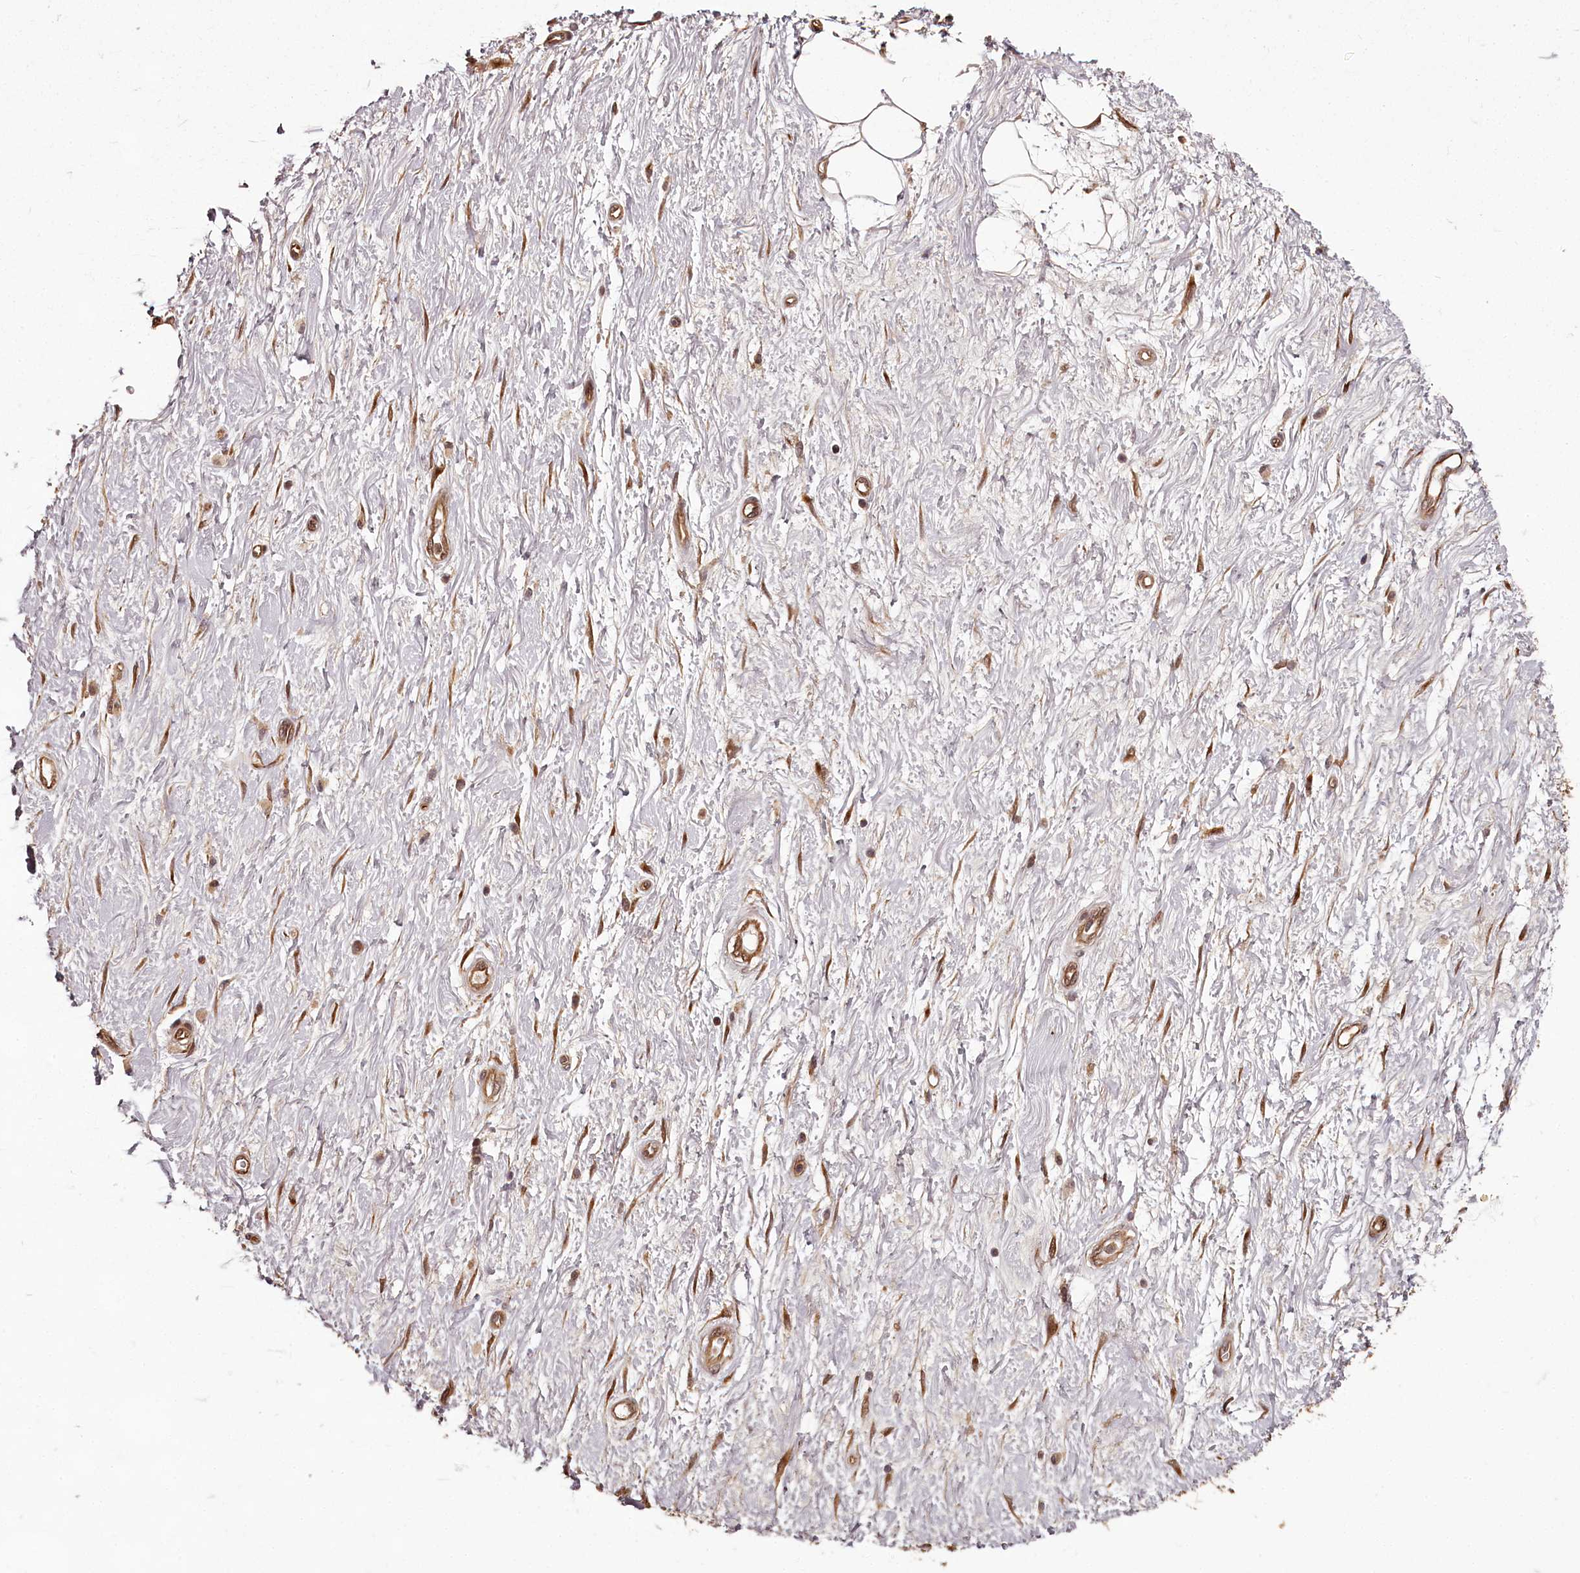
{"staining": {"intensity": "strong", "quantity": ">75%", "location": "cytoplasmic/membranous,nuclear"}, "tissue": "adipose tissue", "cell_type": "Adipocytes", "image_type": "normal", "snomed": [{"axis": "morphology", "description": "Normal tissue, NOS"}, {"axis": "morphology", "description": "Adenocarcinoma, NOS"}, {"axis": "topography", "description": "Pancreas"}, {"axis": "topography", "description": "Peripheral nerve tissue"}], "caption": "A brown stain labels strong cytoplasmic/membranous,nuclear positivity of a protein in adipocytes of unremarkable human adipose tissue.", "gene": "MAML3", "patient": {"sex": "male", "age": 59}}